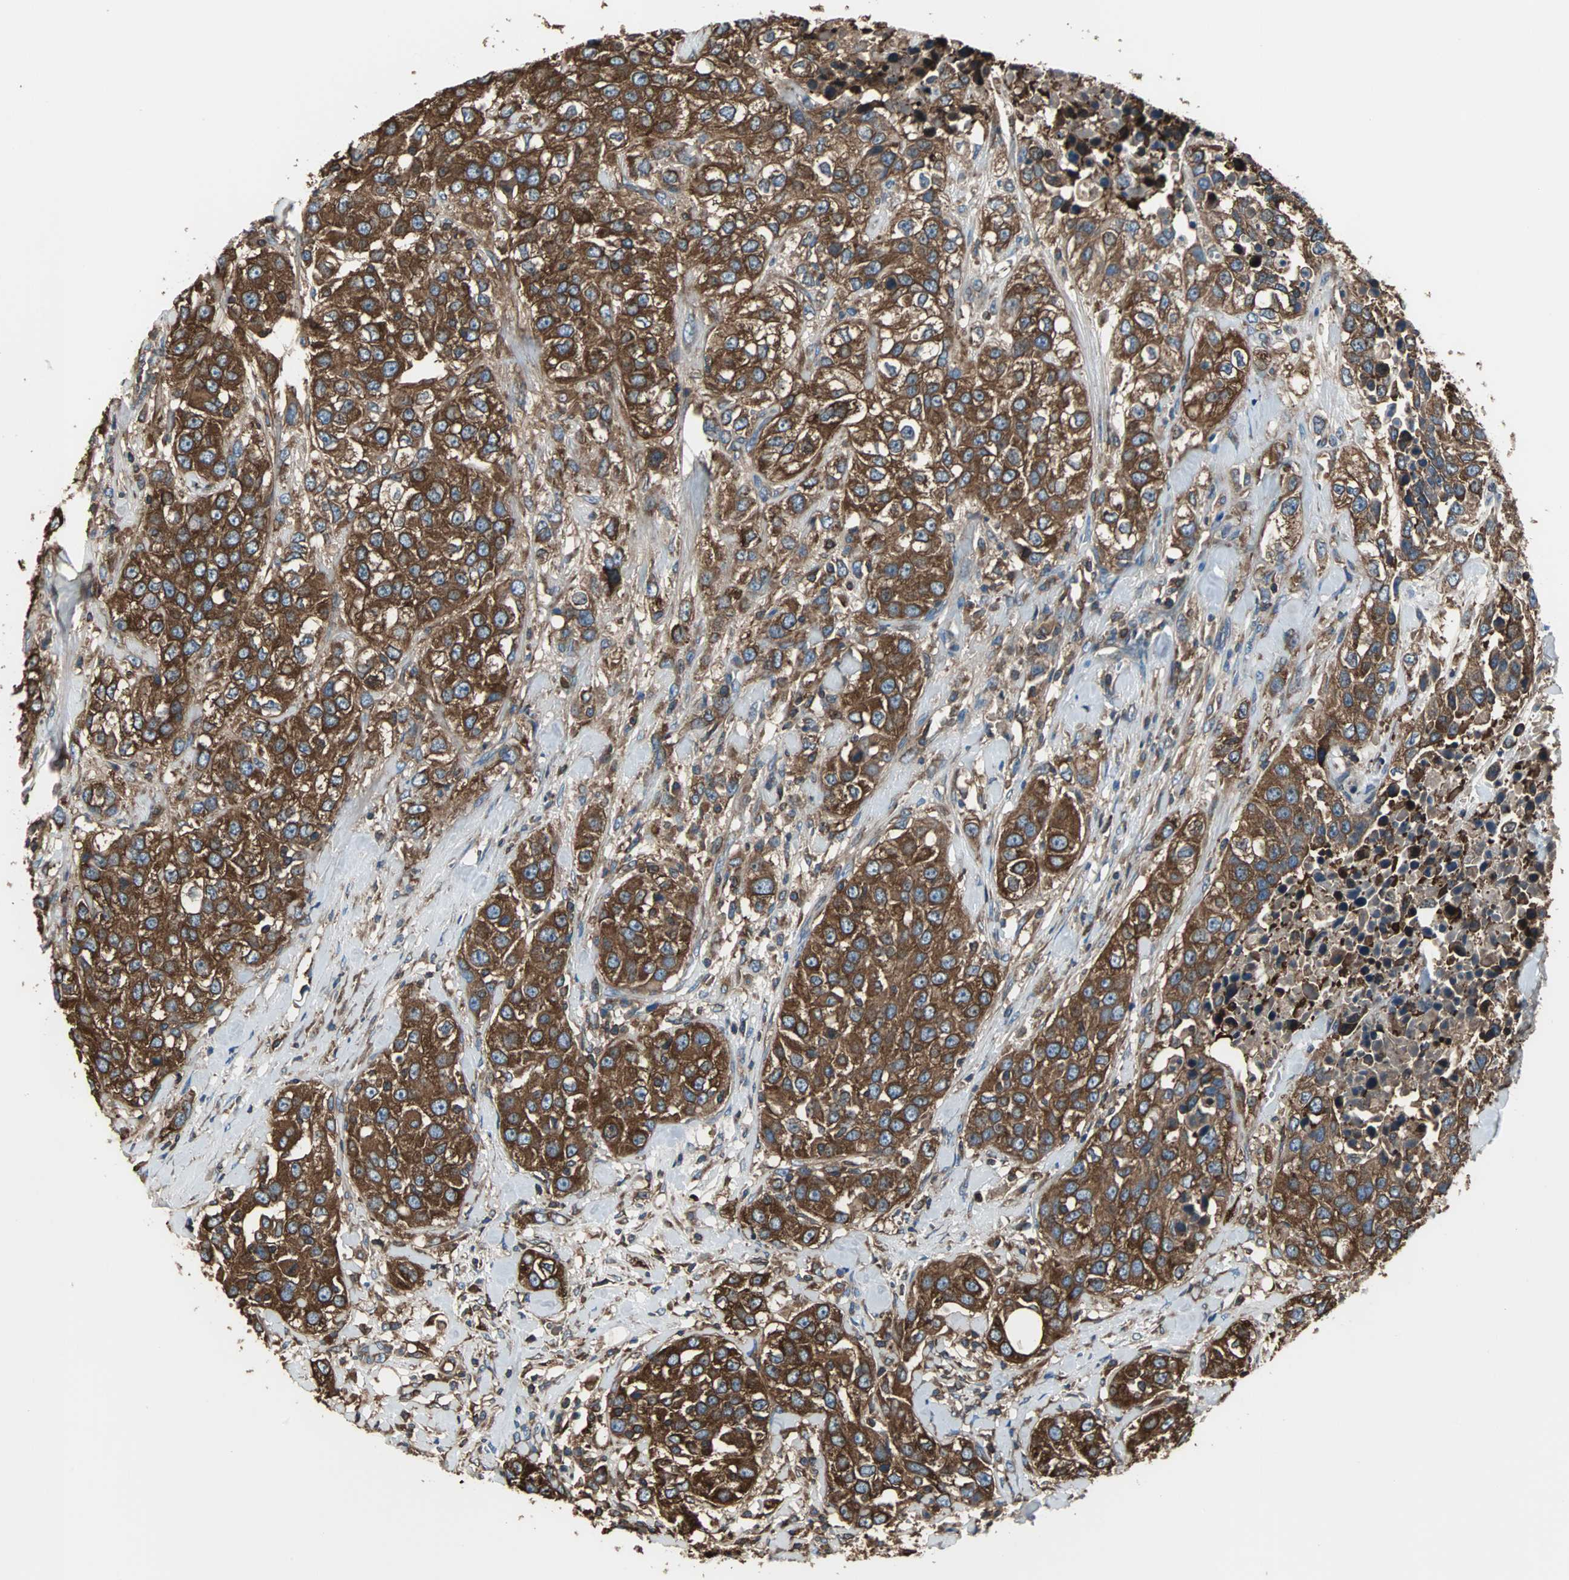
{"staining": {"intensity": "strong", "quantity": ">75%", "location": "cytoplasmic/membranous"}, "tissue": "urothelial cancer", "cell_type": "Tumor cells", "image_type": "cancer", "snomed": [{"axis": "morphology", "description": "Urothelial carcinoma, High grade"}, {"axis": "topography", "description": "Urinary bladder"}], "caption": "DAB immunohistochemical staining of human urothelial cancer exhibits strong cytoplasmic/membranous protein staining in about >75% of tumor cells. (Brightfield microscopy of DAB IHC at high magnification).", "gene": "ACTN1", "patient": {"sex": "female", "age": 80}}